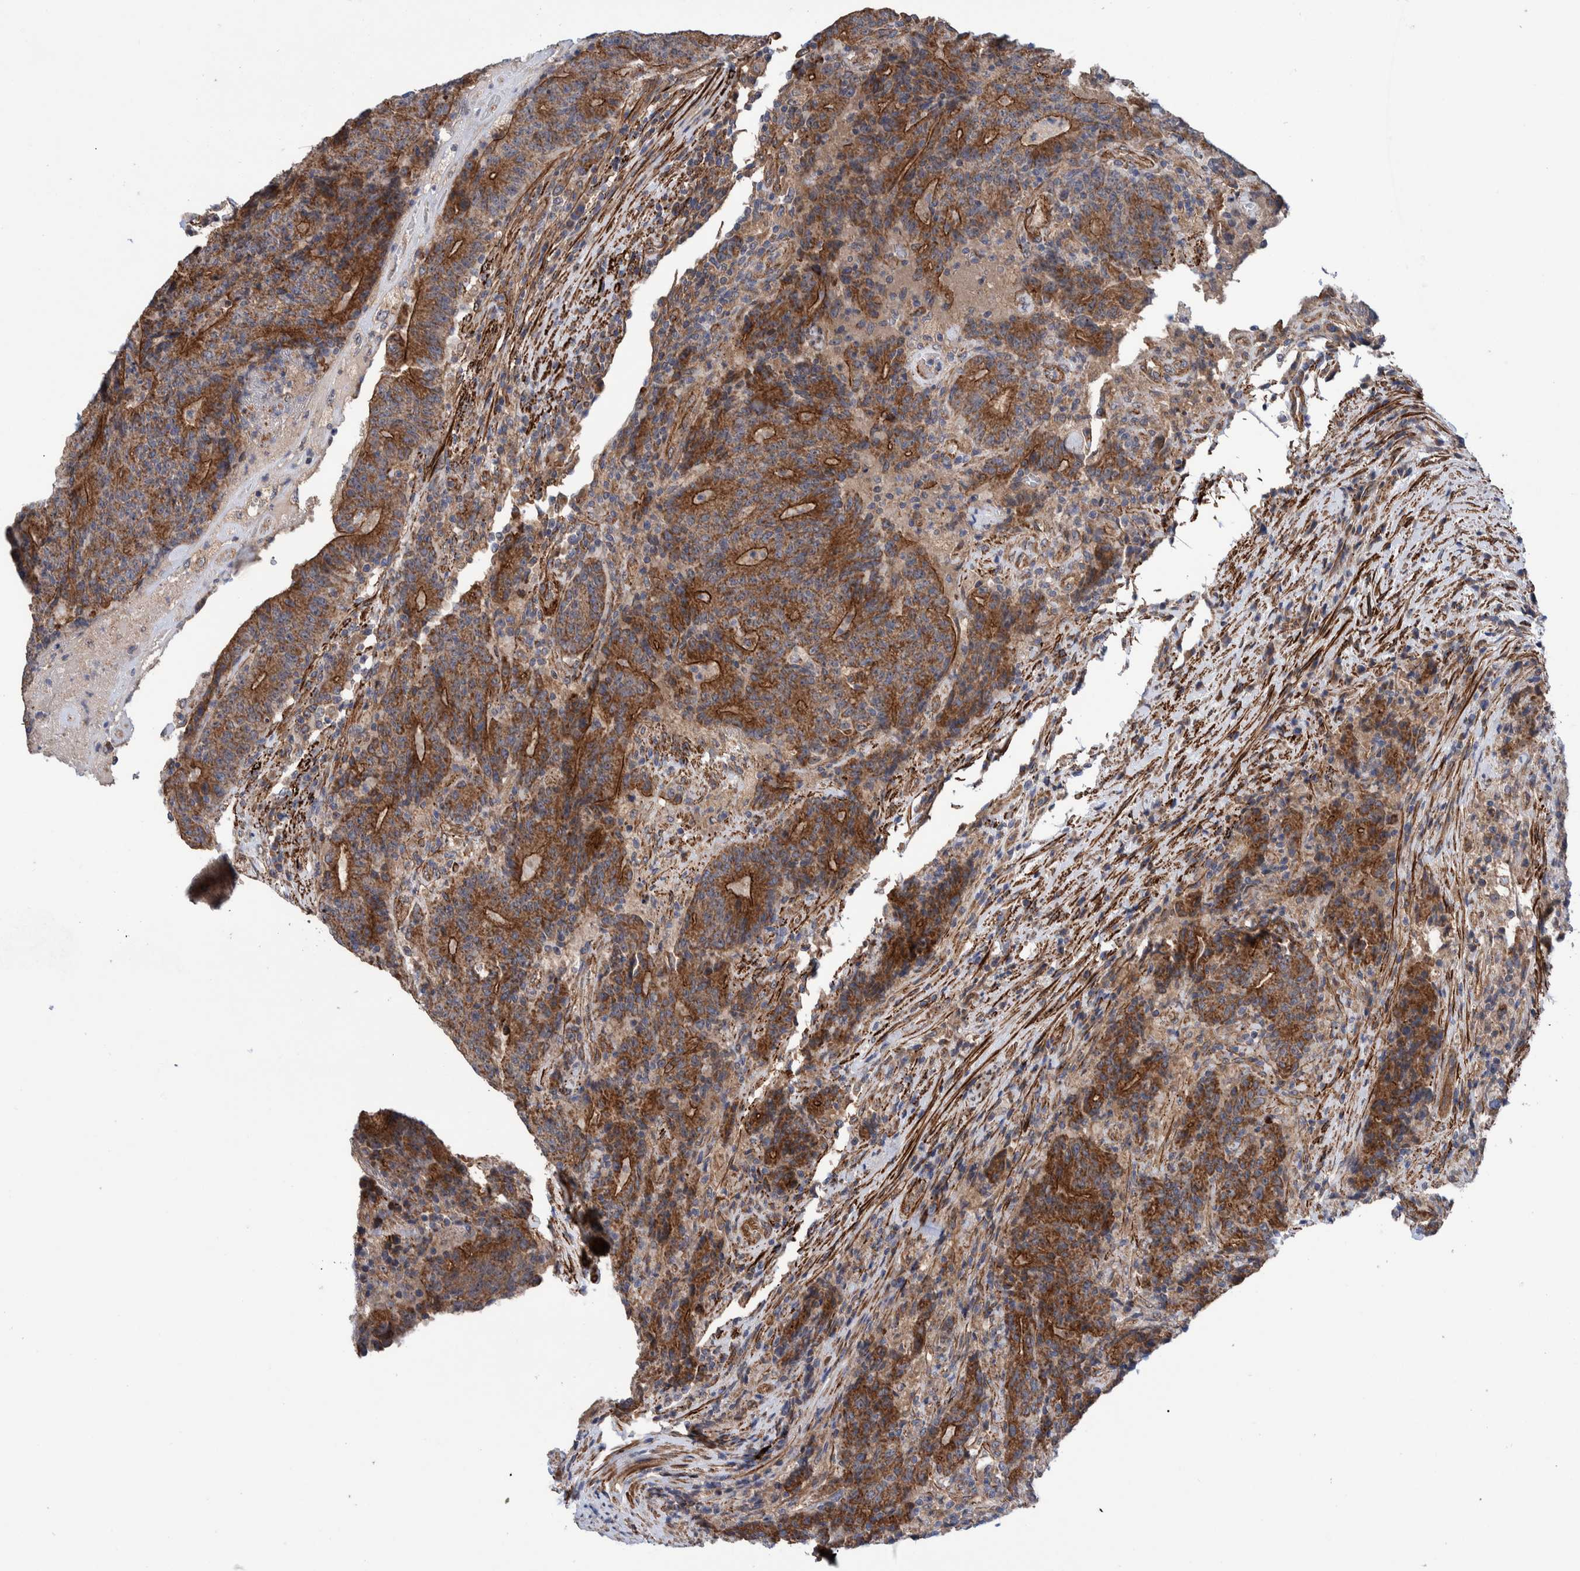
{"staining": {"intensity": "moderate", "quantity": ">75%", "location": "cytoplasmic/membranous"}, "tissue": "colorectal cancer", "cell_type": "Tumor cells", "image_type": "cancer", "snomed": [{"axis": "morphology", "description": "Normal tissue, NOS"}, {"axis": "morphology", "description": "Adenocarcinoma, NOS"}, {"axis": "topography", "description": "Colon"}], "caption": "This micrograph displays immunohistochemistry staining of colorectal cancer (adenocarcinoma), with medium moderate cytoplasmic/membranous expression in approximately >75% of tumor cells.", "gene": "SLC25A10", "patient": {"sex": "female", "age": 75}}